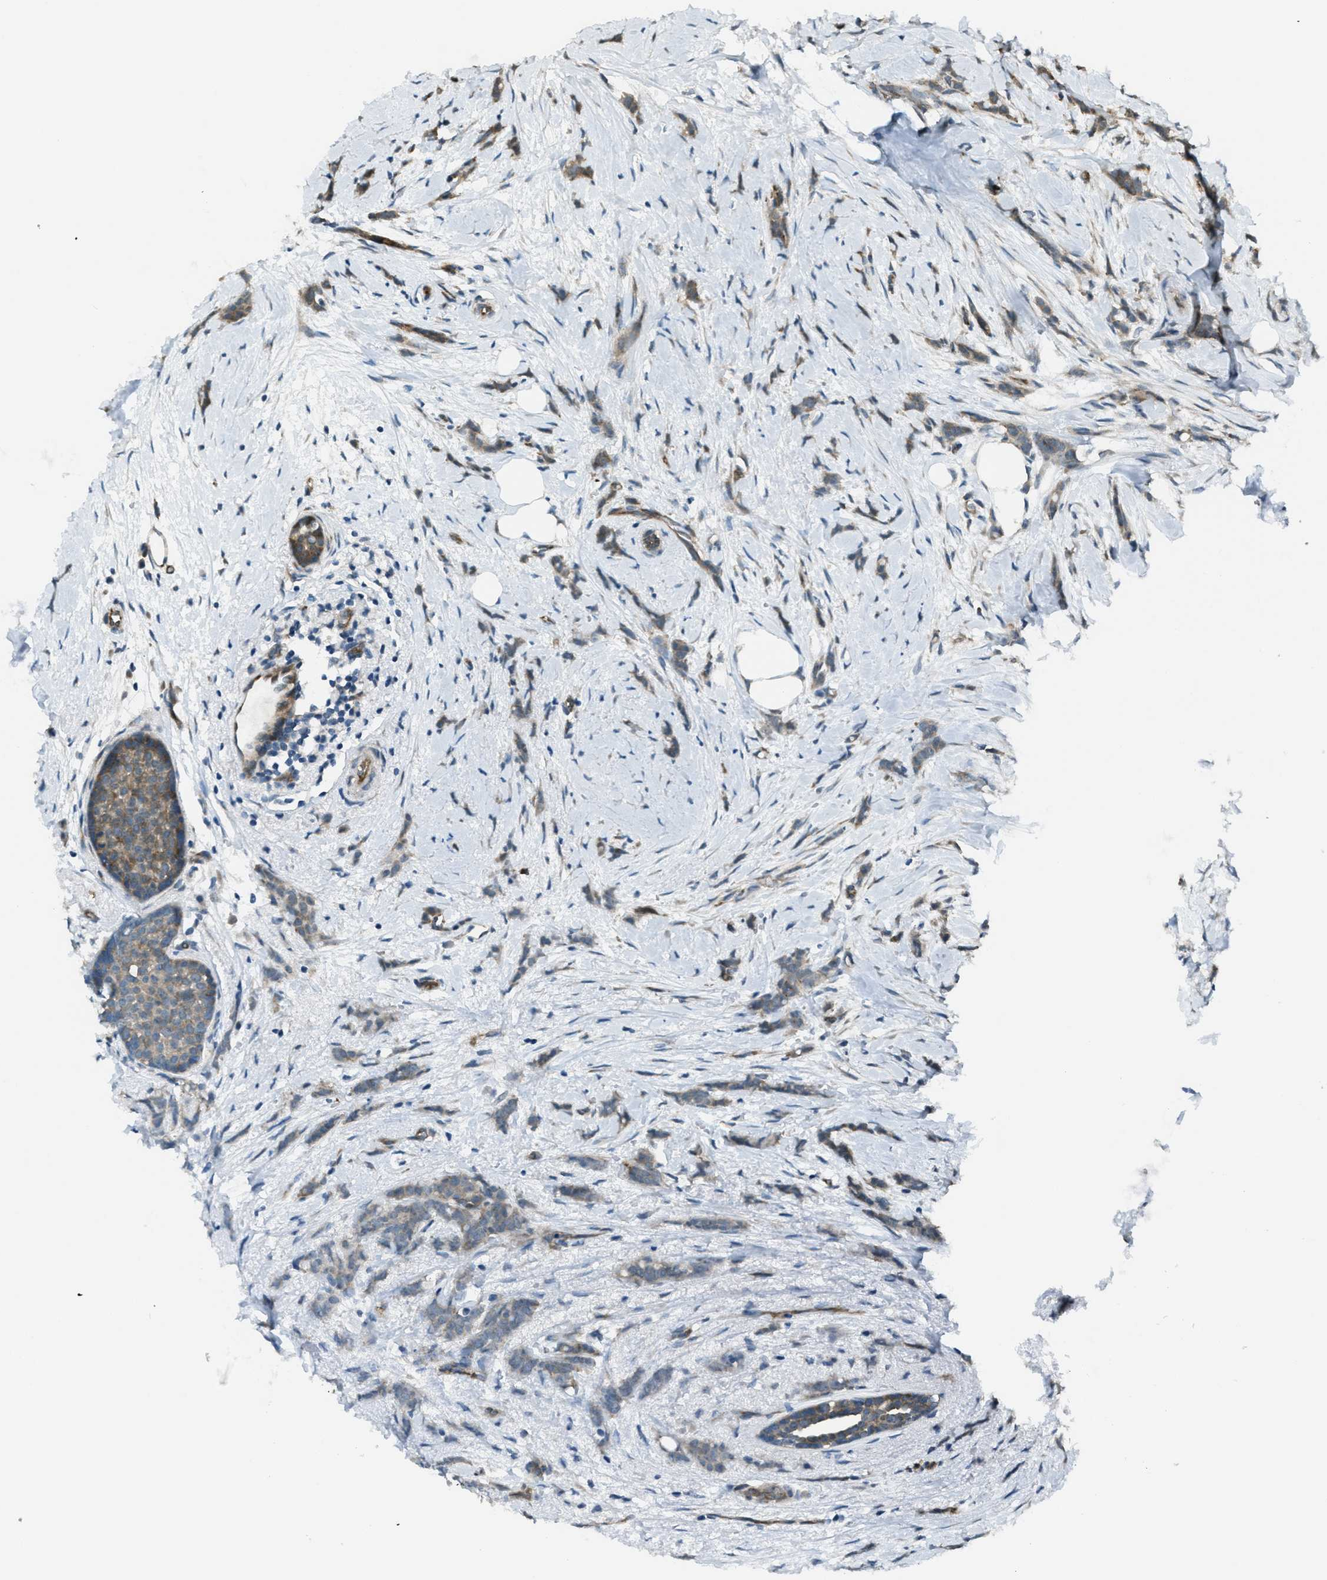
{"staining": {"intensity": "moderate", "quantity": ">75%", "location": "cytoplasmic/membranous"}, "tissue": "breast cancer", "cell_type": "Tumor cells", "image_type": "cancer", "snomed": [{"axis": "morphology", "description": "Lobular carcinoma, in situ"}, {"axis": "morphology", "description": "Lobular carcinoma"}, {"axis": "topography", "description": "Breast"}], "caption": "Protein staining of lobular carcinoma (breast) tissue exhibits moderate cytoplasmic/membranous staining in about >75% of tumor cells.", "gene": "ASAP2", "patient": {"sex": "female", "age": 41}}